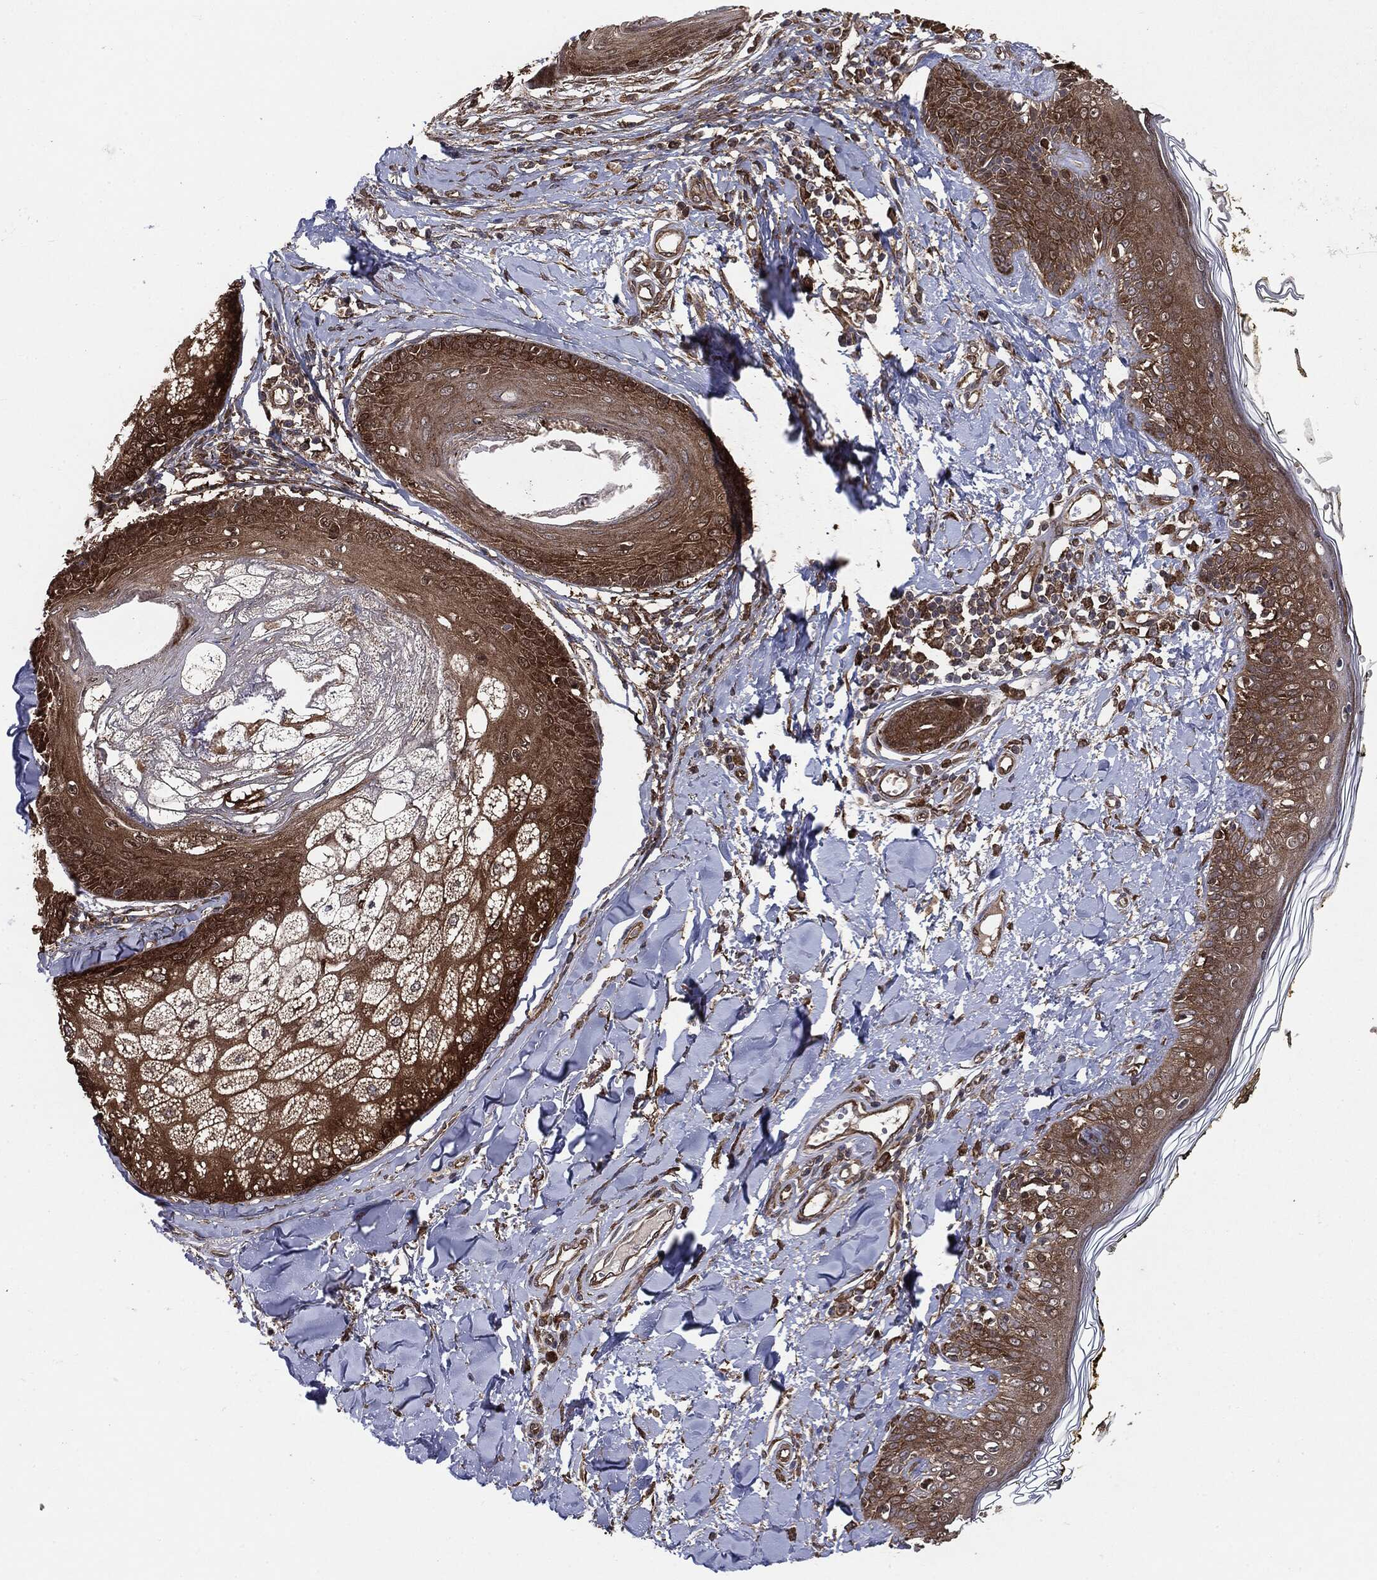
{"staining": {"intensity": "moderate", "quantity": "25%-75%", "location": "cytoplasmic/membranous"}, "tissue": "skin", "cell_type": "Fibroblasts", "image_type": "normal", "snomed": [{"axis": "morphology", "description": "Normal tissue, NOS"}, {"axis": "topography", "description": "Skin"}], "caption": "This image shows immunohistochemistry staining of benign human skin, with medium moderate cytoplasmic/membranous positivity in approximately 25%-75% of fibroblasts.", "gene": "NME1", "patient": {"sex": "male", "age": 76}}